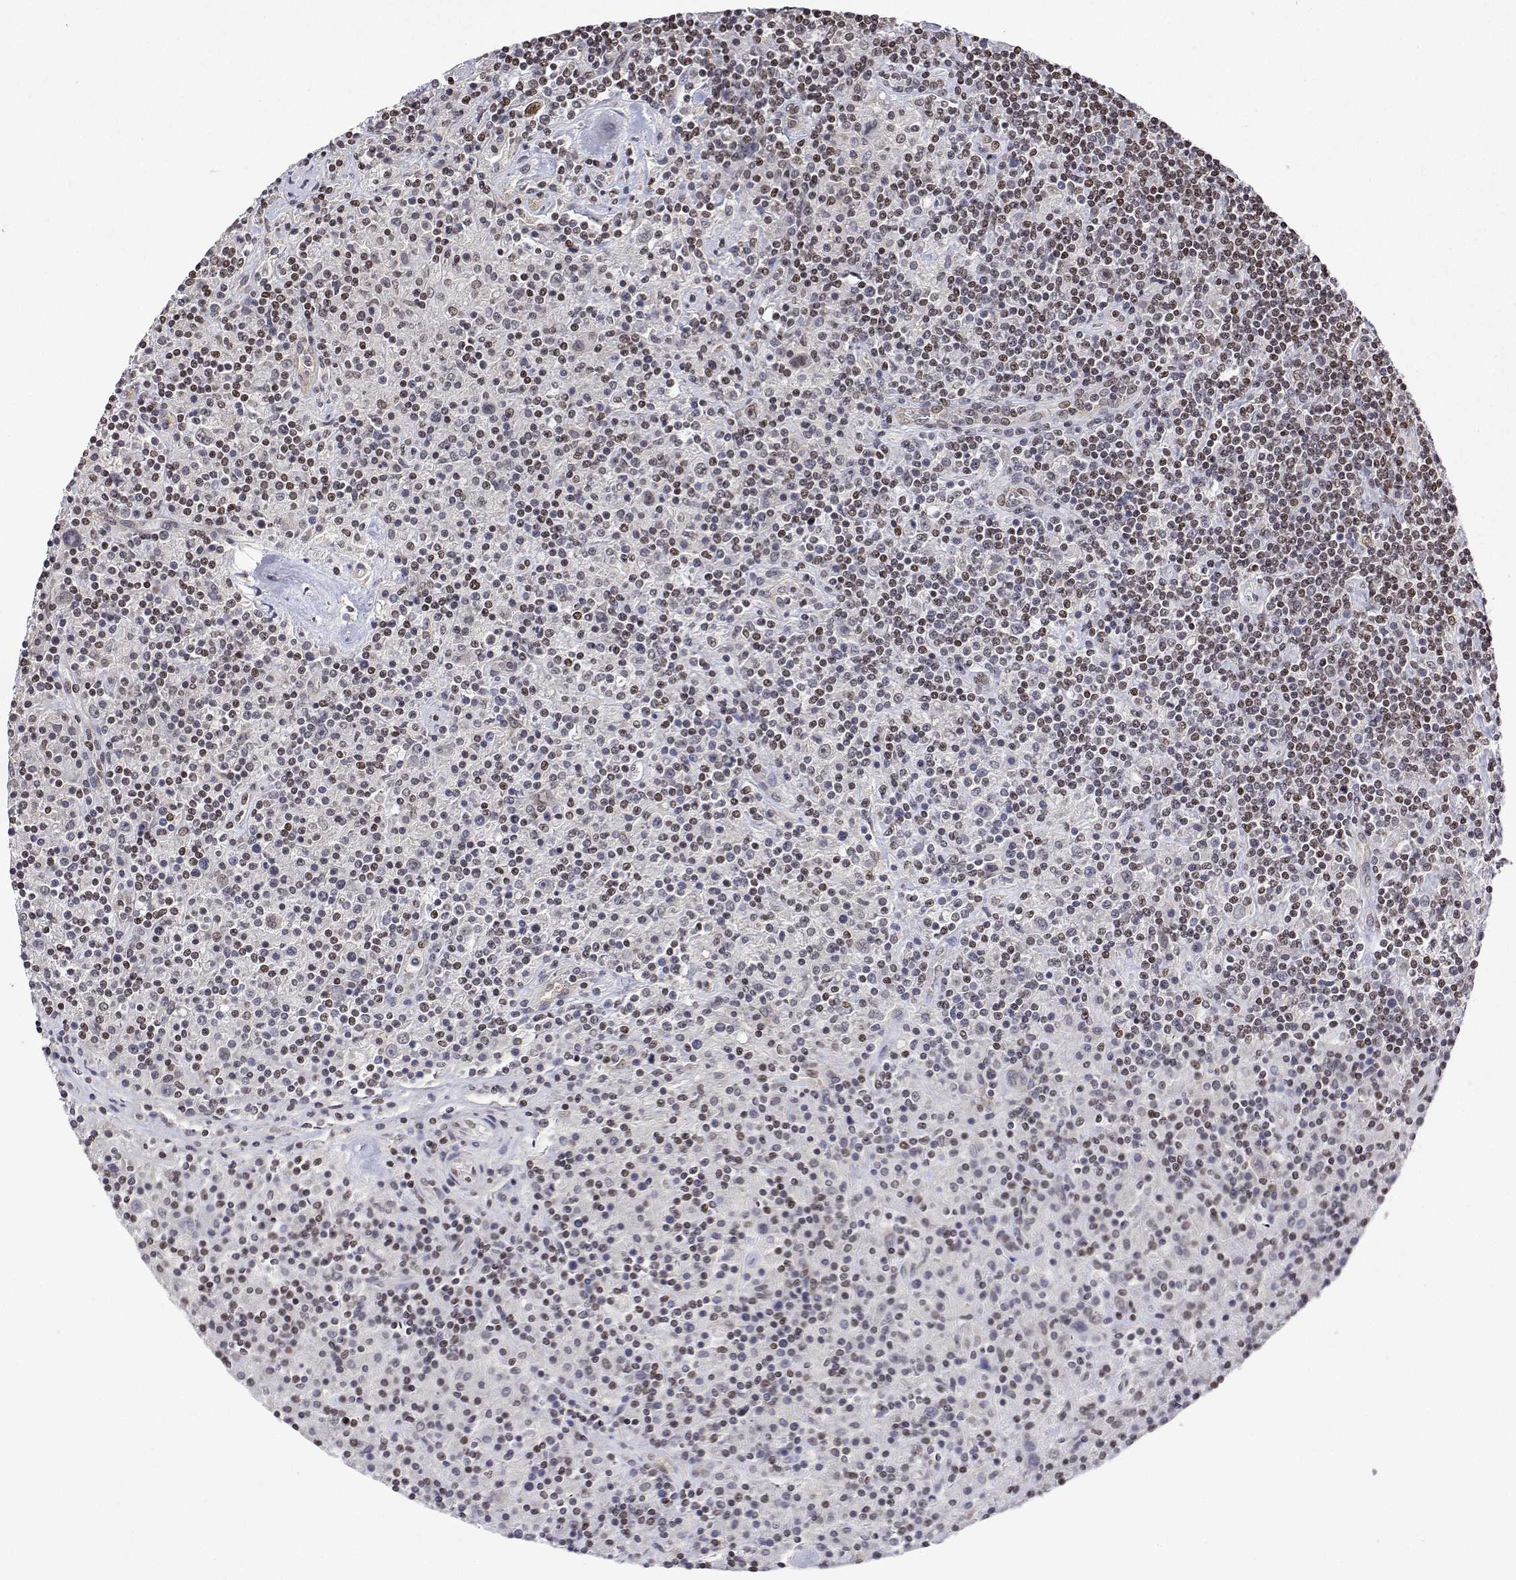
{"staining": {"intensity": "weak", "quantity": "<25%", "location": "nuclear"}, "tissue": "lymphoma", "cell_type": "Tumor cells", "image_type": "cancer", "snomed": [{"axis": "morphology", "description": "Hodgkin's disease, NOS"}, {"axis": "topography", "description": "Lymph node"}], "caption": "This is an immunohistochemistry micrograph of Hodgkin's disease. There is no expression in tumor cells.", "gene": "XPC", "patient": {"sex": "male", "age": 70}}